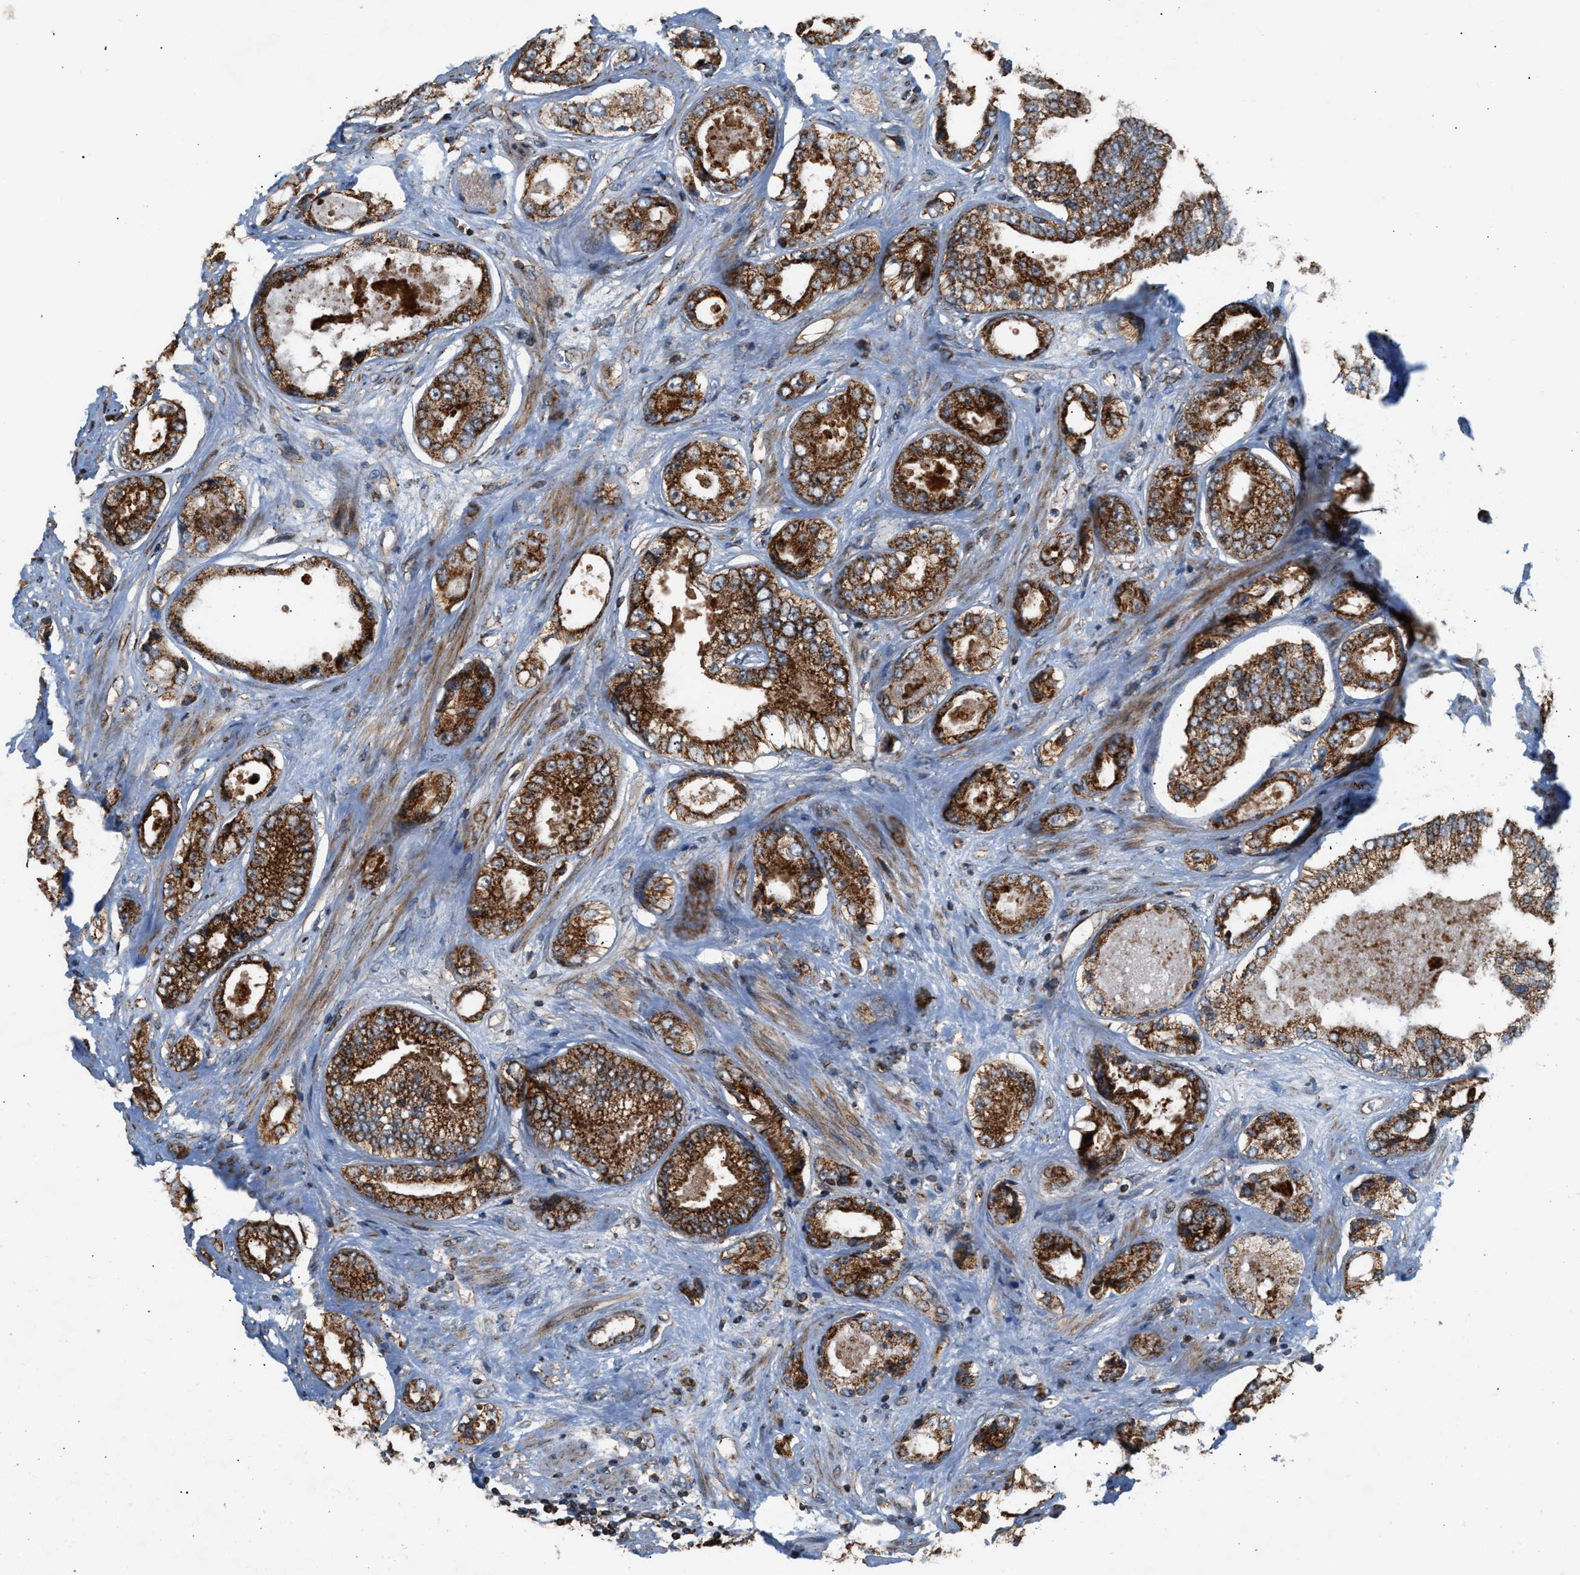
{"staining": {"intensity": "strong", "quantity": ">75%", "location": "cytoplasmic/membranous"}, "tissue": "prostate cancer", "cell_type": "Tumor cells", "image_type": "cancer", "snomed": [{"axis": "morphology", "description": "Adenocarcinoma, High grade"}, {"axis": "topography", "description": "Prostate"}], "caption": "High-magnification brightfield microscopy of prostate high-grade adenocarcinoma stained with DAB (brown) and counterstained with hematoxylin (blue). tumor cells exhibit strong cytoplasmic/membranous positivity is appreciated in about>75% of cells.", "gene": "SGSM2", "patient": {"sex": "male", "age": 61}}